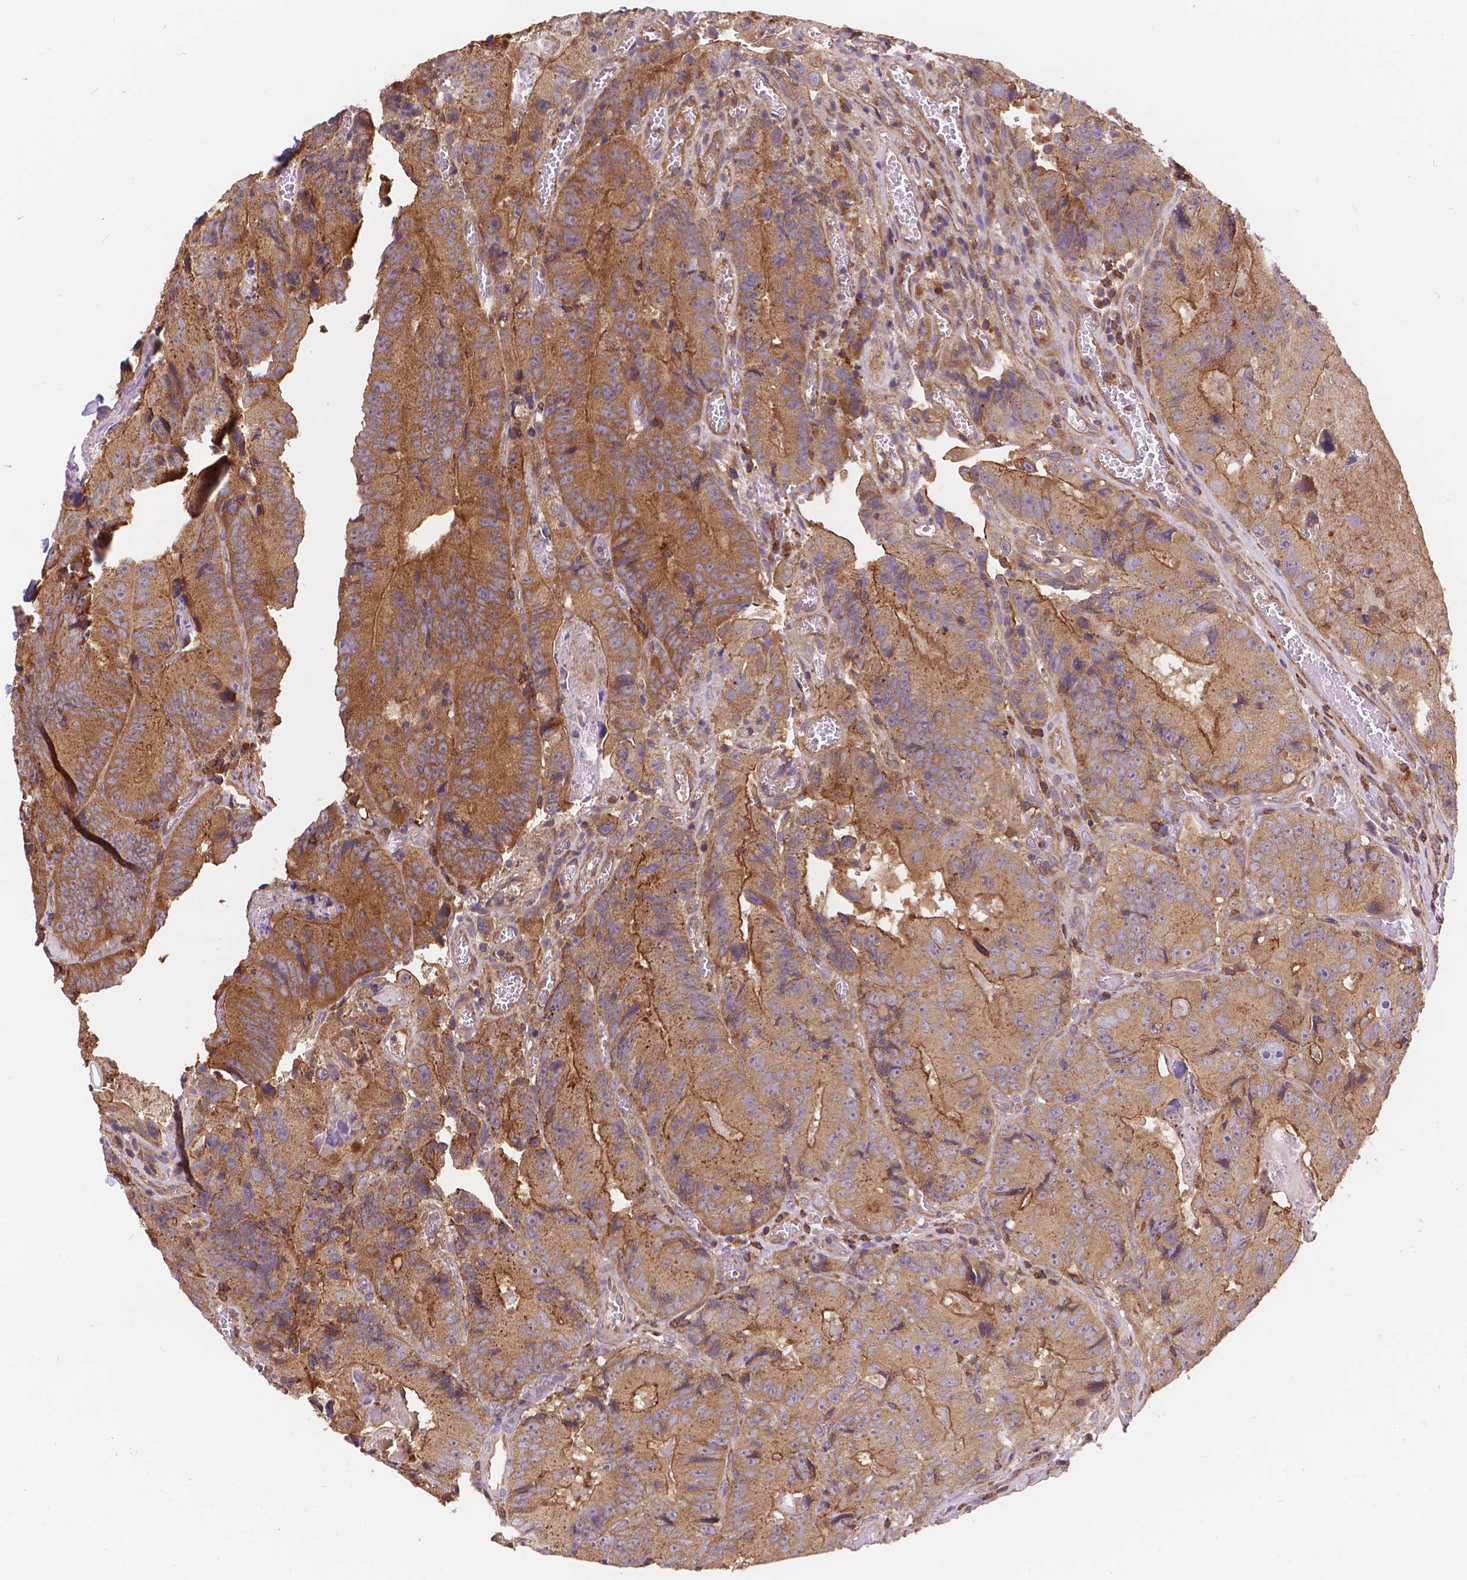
{"staining": {"intensity": "moderate", "quantity": ">75%", "location": "cytoplasmic/membranous"}, "tissue": "colorectal cancer", "cell_type": "Tumor cells", "image_type": "cancer", "snomed": [{"axis": "morphology", "description": "Adenocarcinoma, NOS"}, {"axis": "topography", "description": "Colon"}], "caption": "Immunohistochemistry (IHC) micrograph of neoplastic tissue: colorectal adenocarcinoma stained using IHC displays medium levels of moderate protein expression localized specifically in the cytoplasmic/membranous of tumor cells, appearing as a cytoplasmic/membranous brown color.", "gene": "ARAP1", "patient": {"sex": "female", "age": 86}}